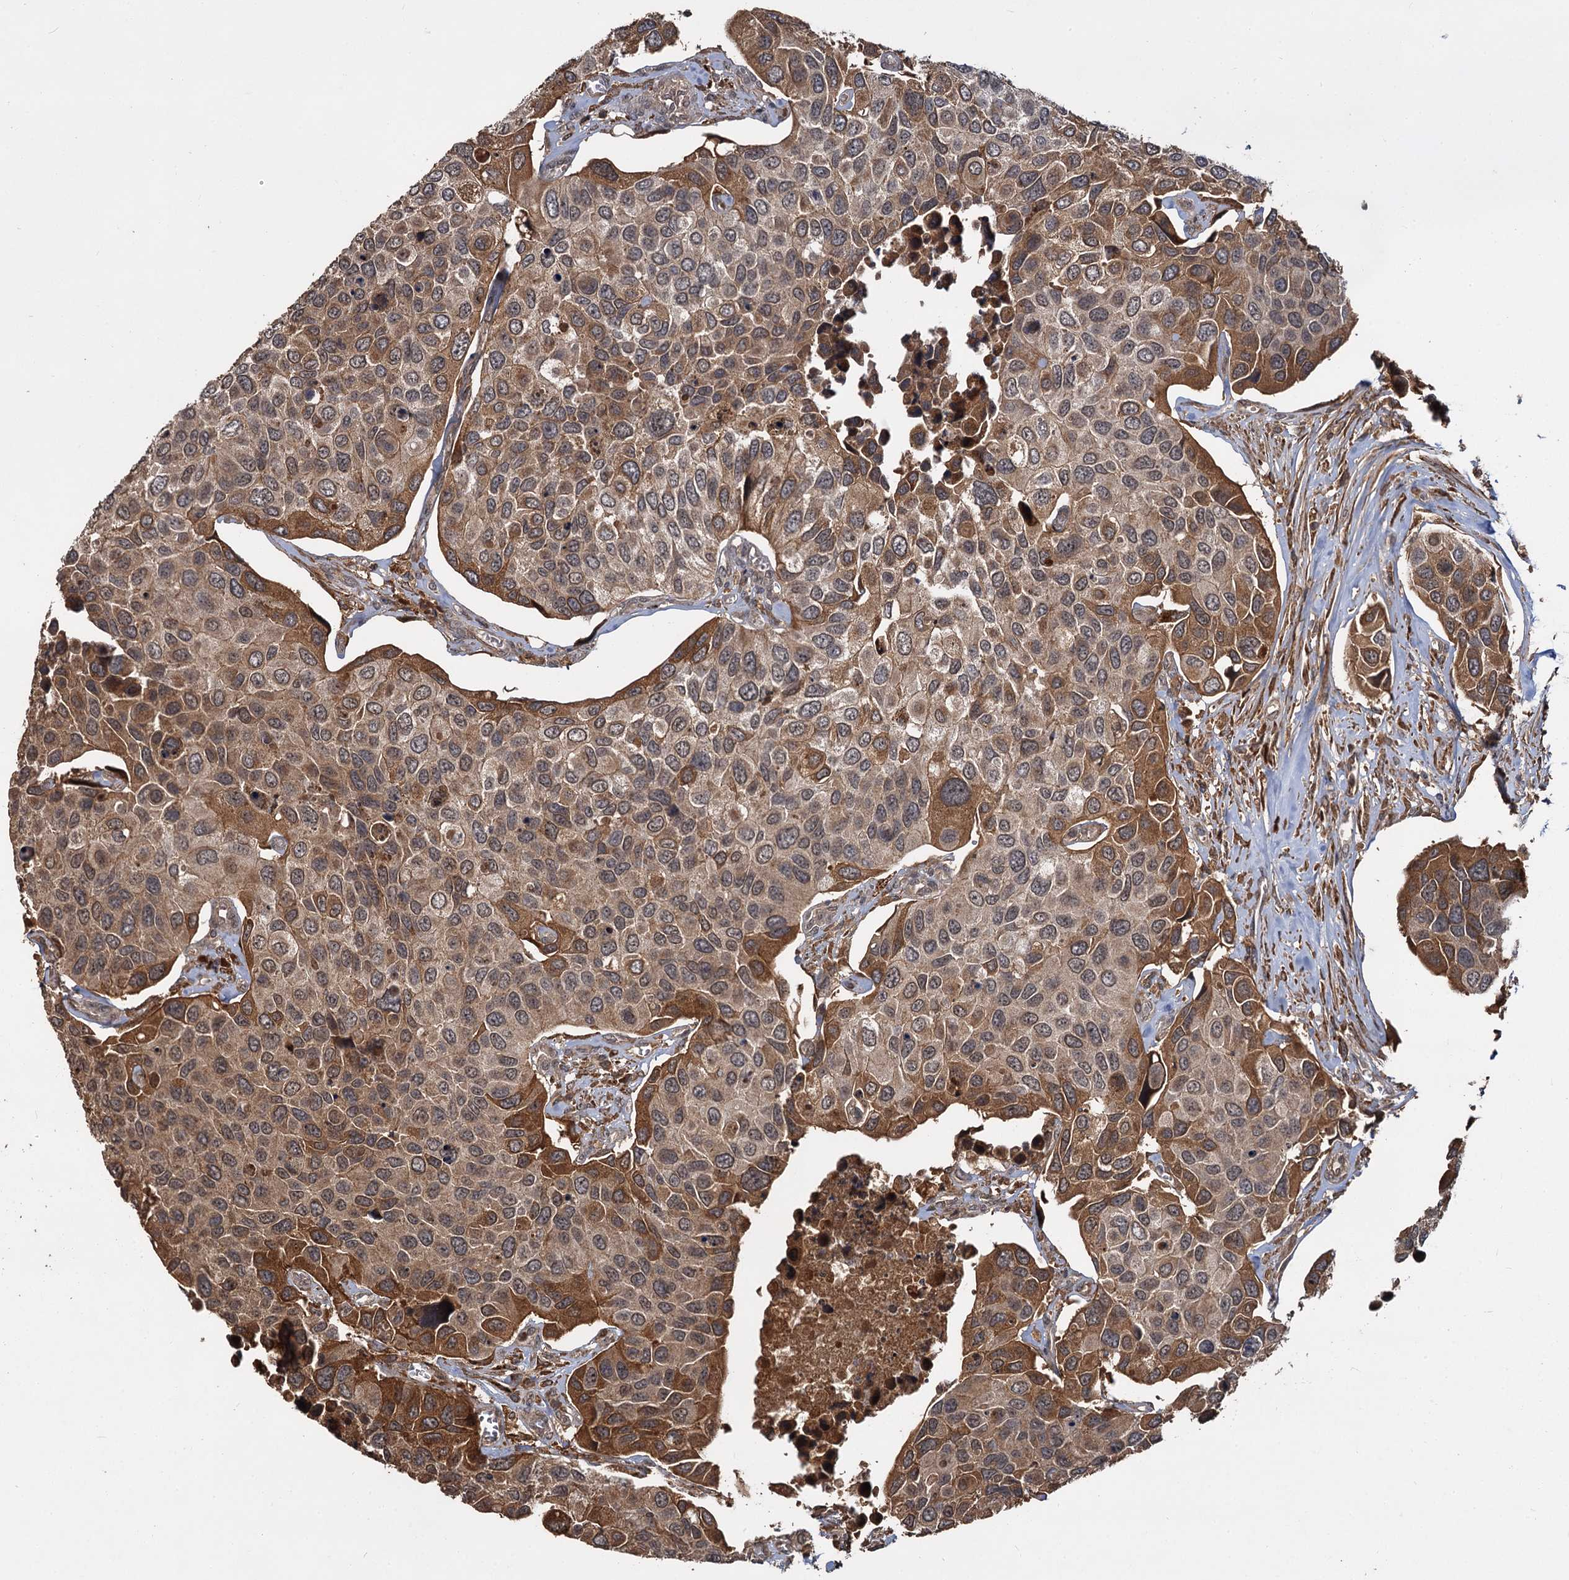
{"staining": {"intensity": "moderate", "quantity": ">75%", "location": "cytoplasmic/membranous"}, "tissue": "urothelial cancer", "cell_type": "Tumor cells", "image_type": "cancer", "snomed": [{"axis": "morphology", "description": "Urothelial carcinoma, High grade"}, {"axis": "topography", "description": "Urinary bladder"}], "caption": "A photomicrograph showing moderate cytoplasmic/membranous staining in about >75% of tumor cells in urothelial cancer, as visualized by brown immunohistochemical staining.", "gene": "MBD6", "patient": {"sex": "male", "age": 74}}